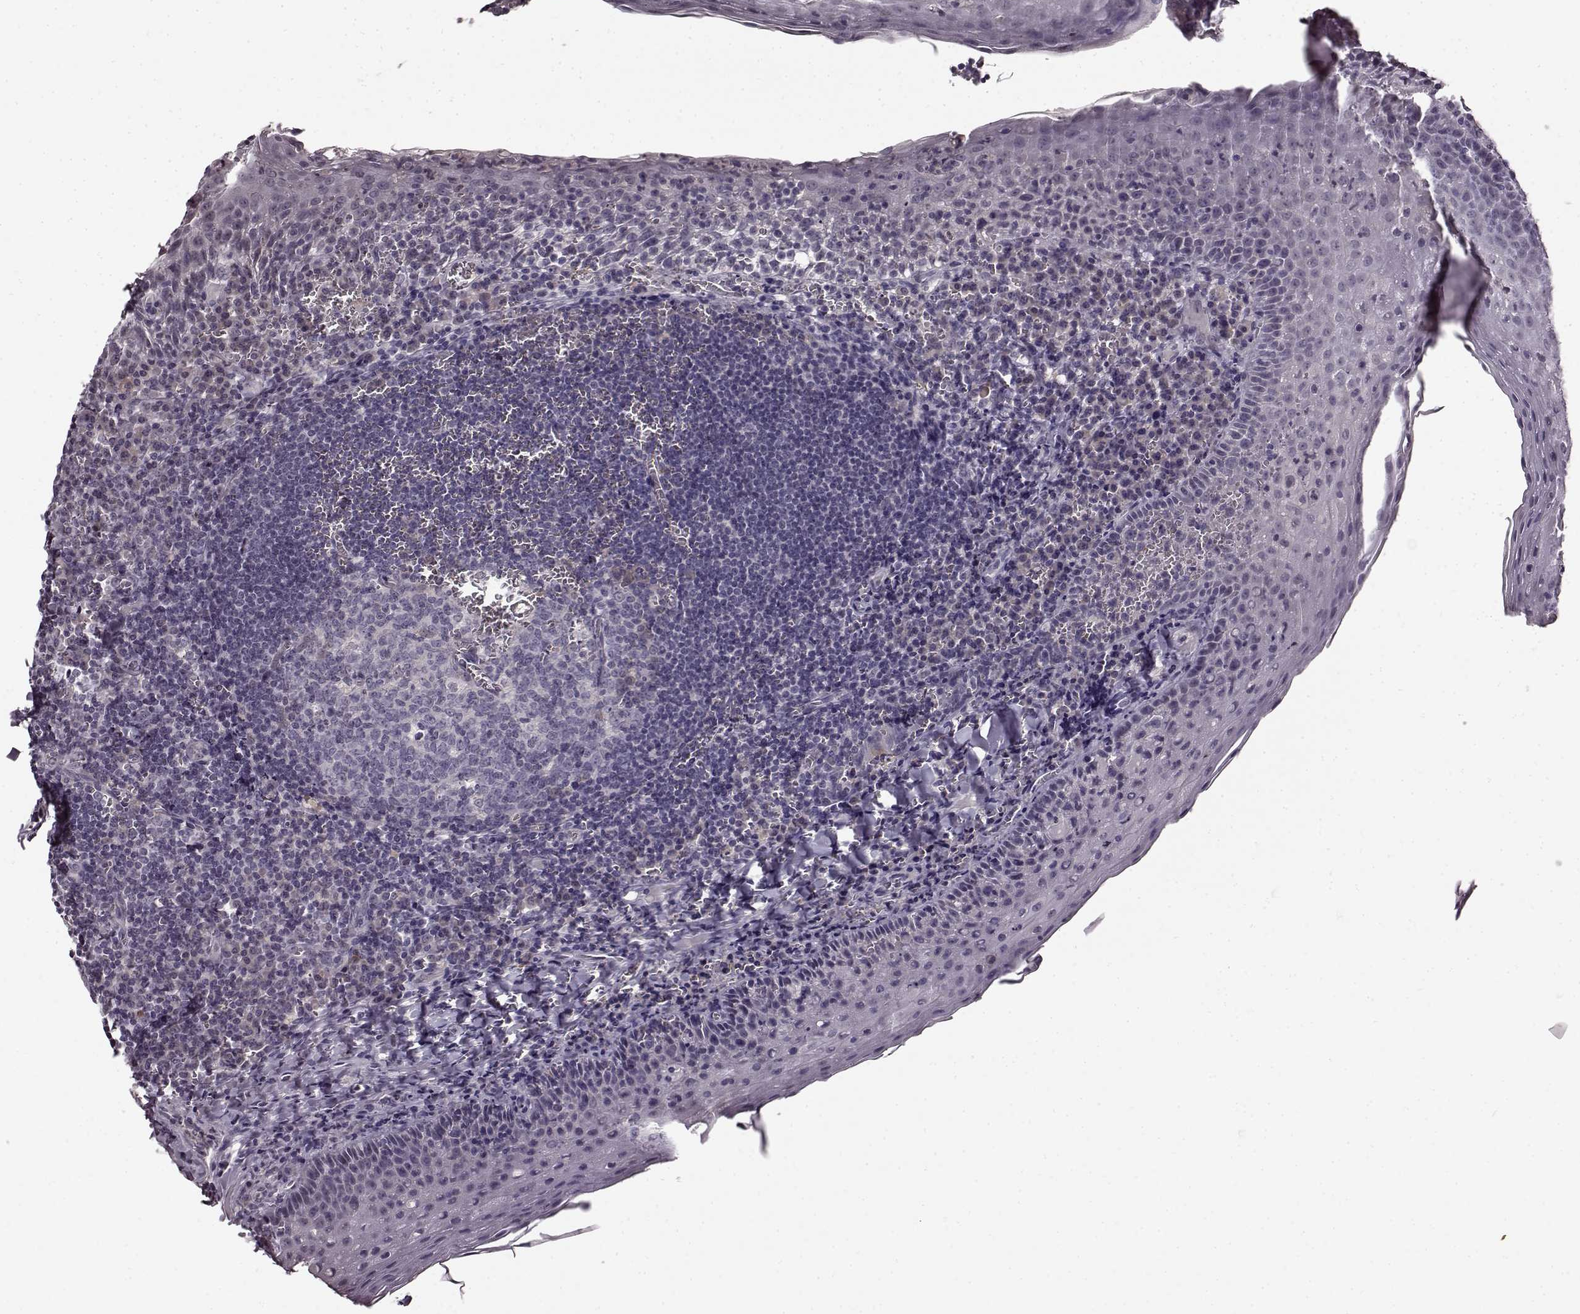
{"staining": {"intensity": "negative", "quantity": "none", "location": "none"}, "tissue": "tonsil", "cell_type": "Germinal center cells", "image_type": "normal", "snomed": [{"axis": "morphology", "description": "Normal tissue, NOS"}, {"axis": "morphology", "description": "Inflammation, NOS"}, {"axis": "topography", "description": "Tonsil"}], "caption": "The immunohistochemistry photomicrograph has no significant staining in germinal center cells of tonsil. (DAB IHC visualized using brightfield microscopy, high magnification).", "gene": "CNGA3", "patient": {"sex": "female", "age": 31}}